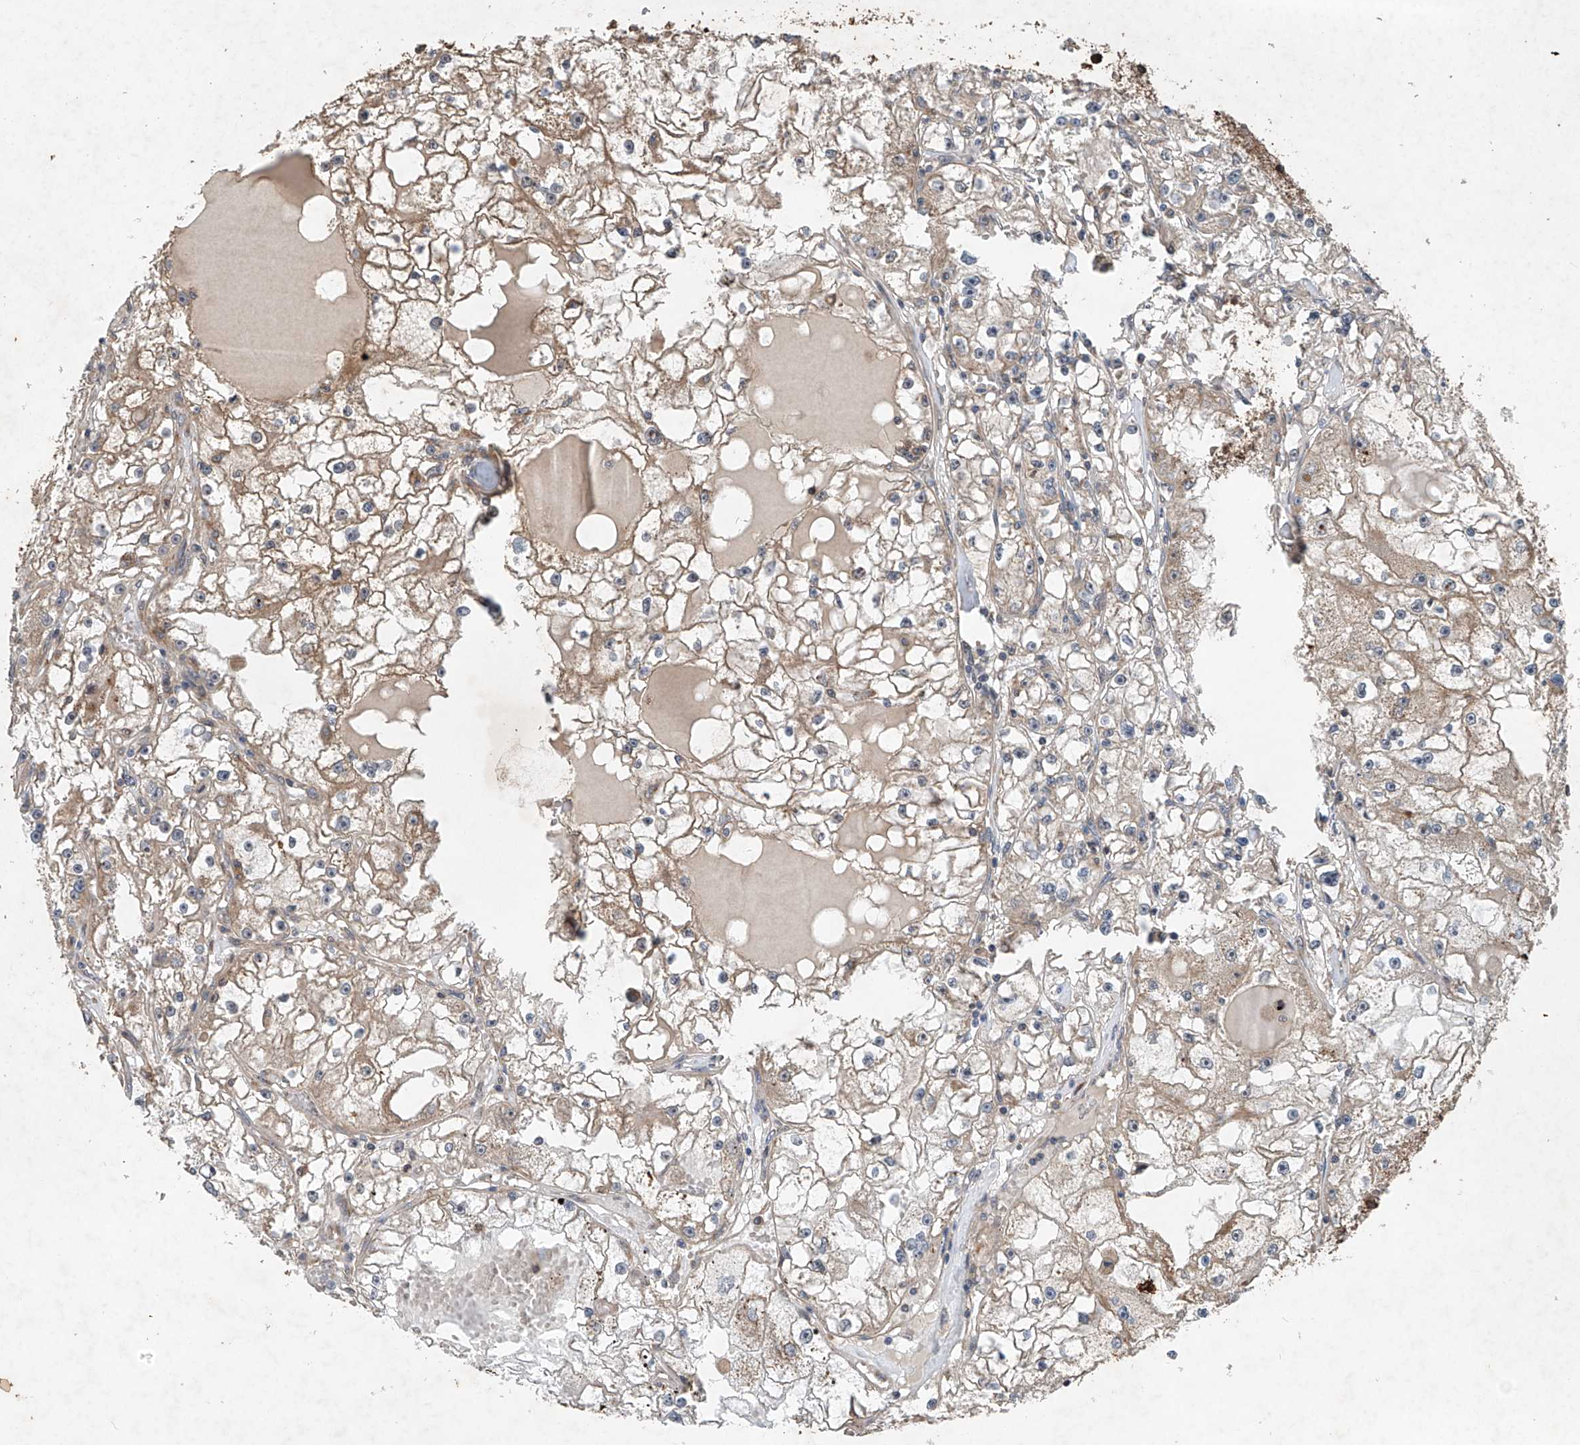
{"staining": {"intensity": "moderate", "quantity": "25%-75%", "location": "cytoplasmic/membranous"}, "tissue": "renal cancer", "cell_type": "Tumor cells", "image_type": "cancer", "snomed": [{"axis": "morphology", "description": "Adenocarcinoma, NOS"}, {"axis": "topography", "description": "Kidney"}], "caption": "A brown stain highlights moderate cytoplasmic/membranous positivity of a protein in human renal cancer tumor cells.", "gene": "CEP85L", "patient": {"sex": "male", "age": 56}}